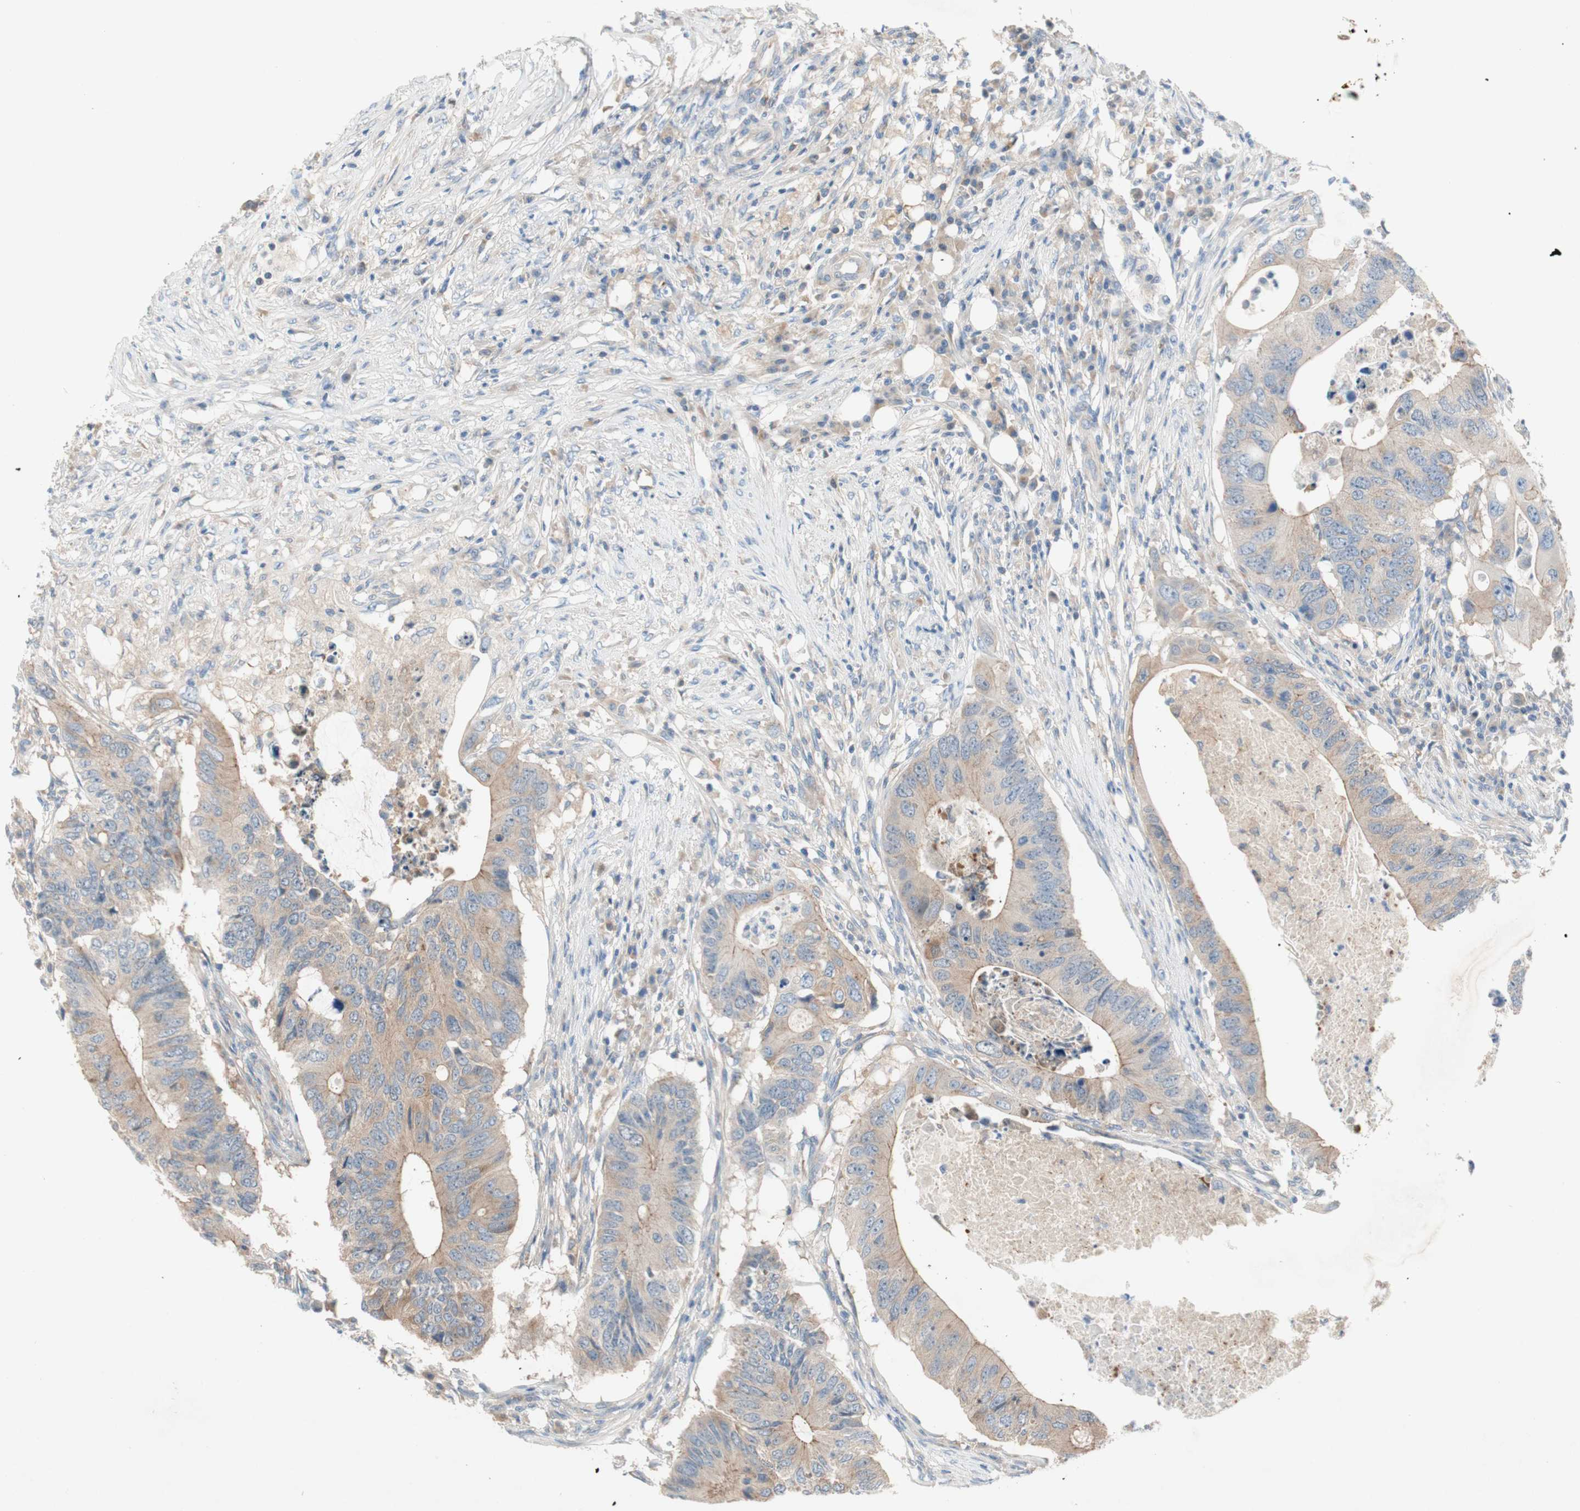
{"staining": {"intensity": "weak", "quantity": "25%-75%", "location": "cytoplasmic/membranous"}, "tissue": "colorectal cancer", "cell_type": "Tumor cells", "image_type": "cancer", "snomed": [{"axis": "morphology", "description": "Adenocarcinoma, NOS"}, {"axis": "topography", "description": "Colon"}], "caption": "Weak cytoplasmic/membranous protein expression is appreciated in about 25%-75% of tumor cells in colorectal adenocarcinoma.", "gene": "GLUL", "patient": {"sex": "male", "age": 71}}